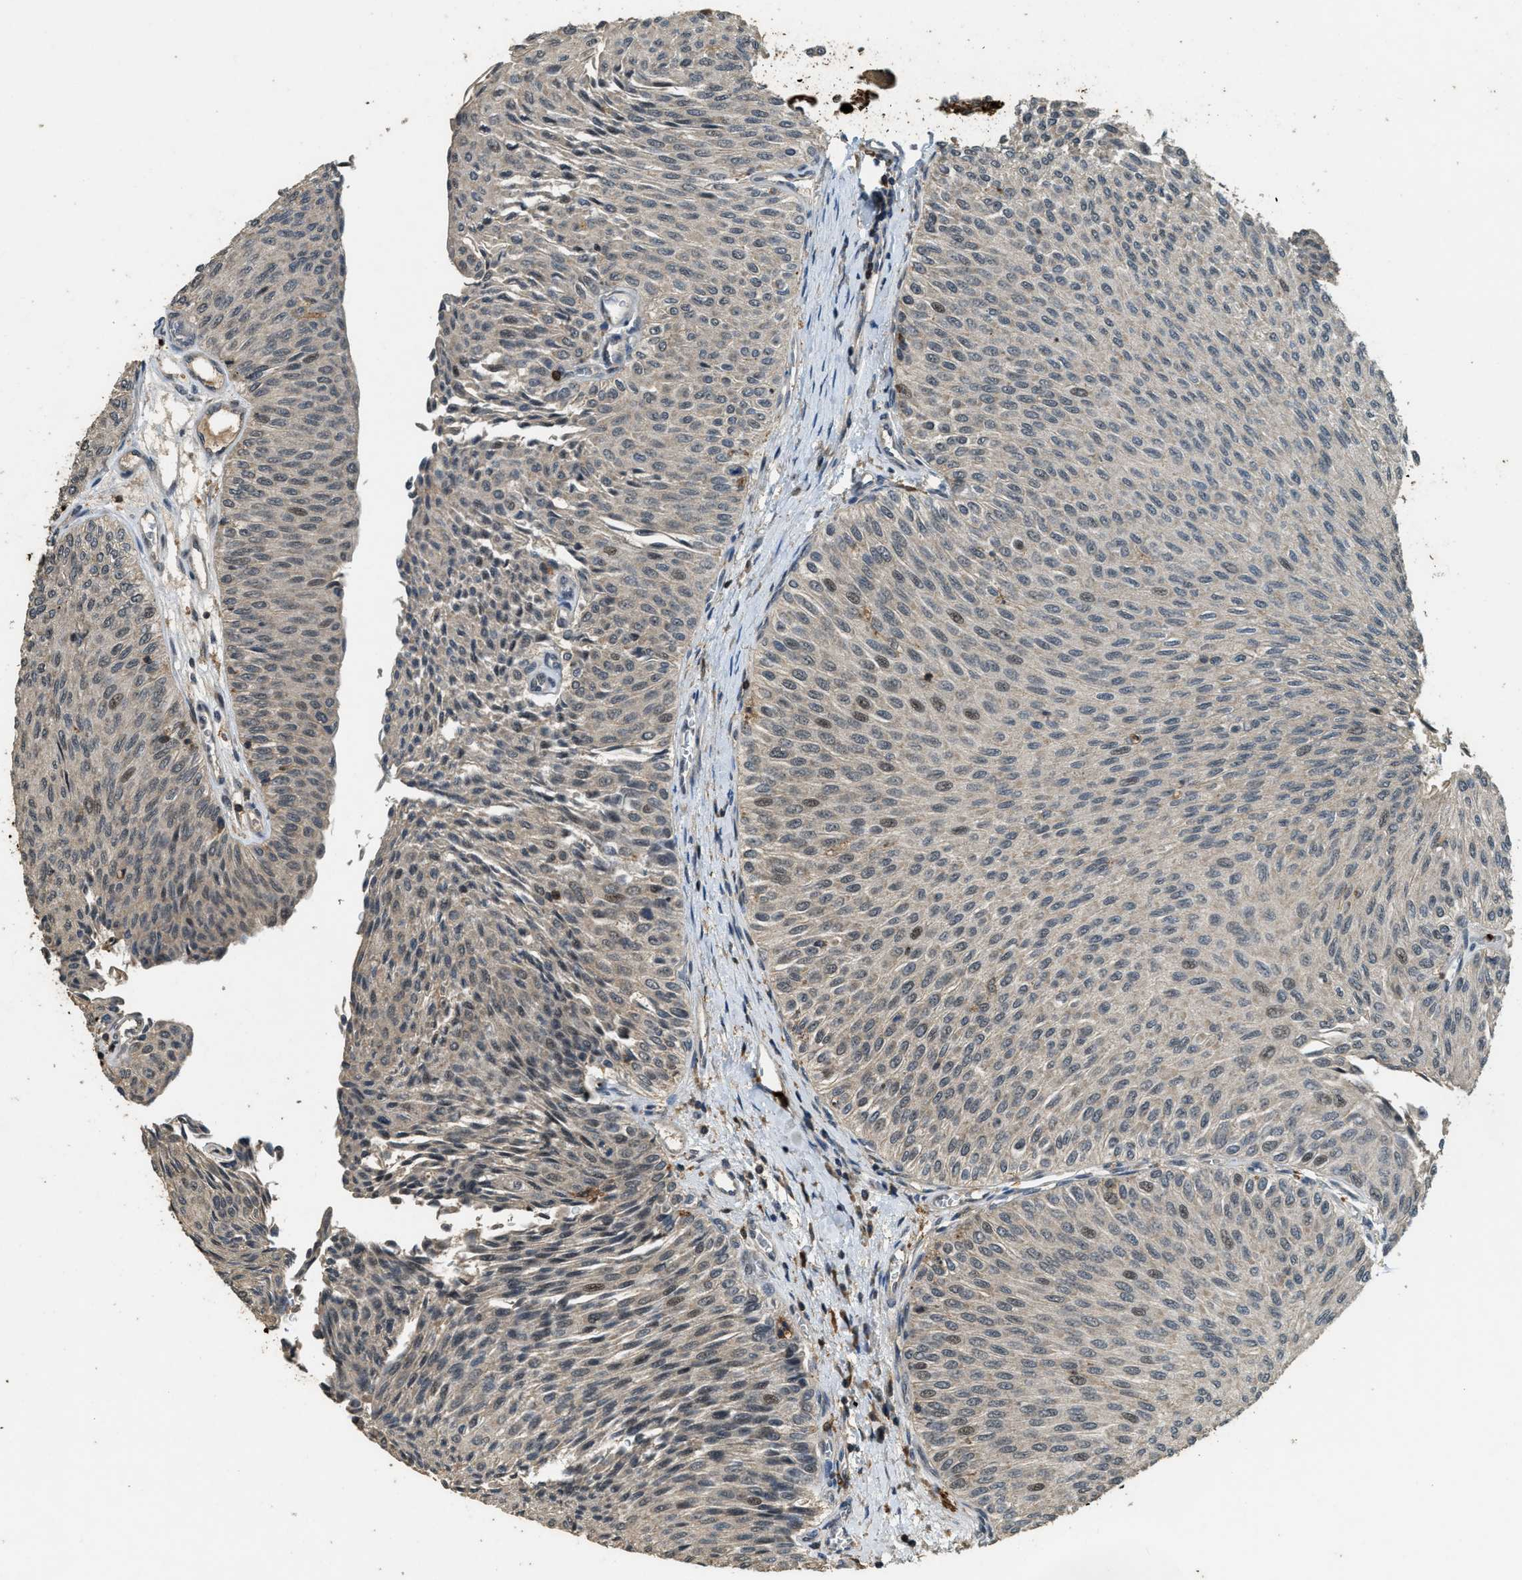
{"staining": {"intensity": "weak", "quantity": "<25%", "location": "nuclear"}, "tissue": "urothelial cancer", "cell_type": "Tumor cells", "image_type": "cancer", "snomed": [{"axis": "morphology", "description": "Urothelial carcinoma, Low grade"}, {"axis": "topography", "description": "Urinary bladder"}], "caption": "Immunohistochemistry (IHC) photomicrograph of neoplastic tissue: human urothelial cancer stained with DAB (3,3'-diaminobenzidine) displays no significant protein expression in tumor cells.", "gene": "RNF141", "patient": {"sex": "male", "age": 78}}